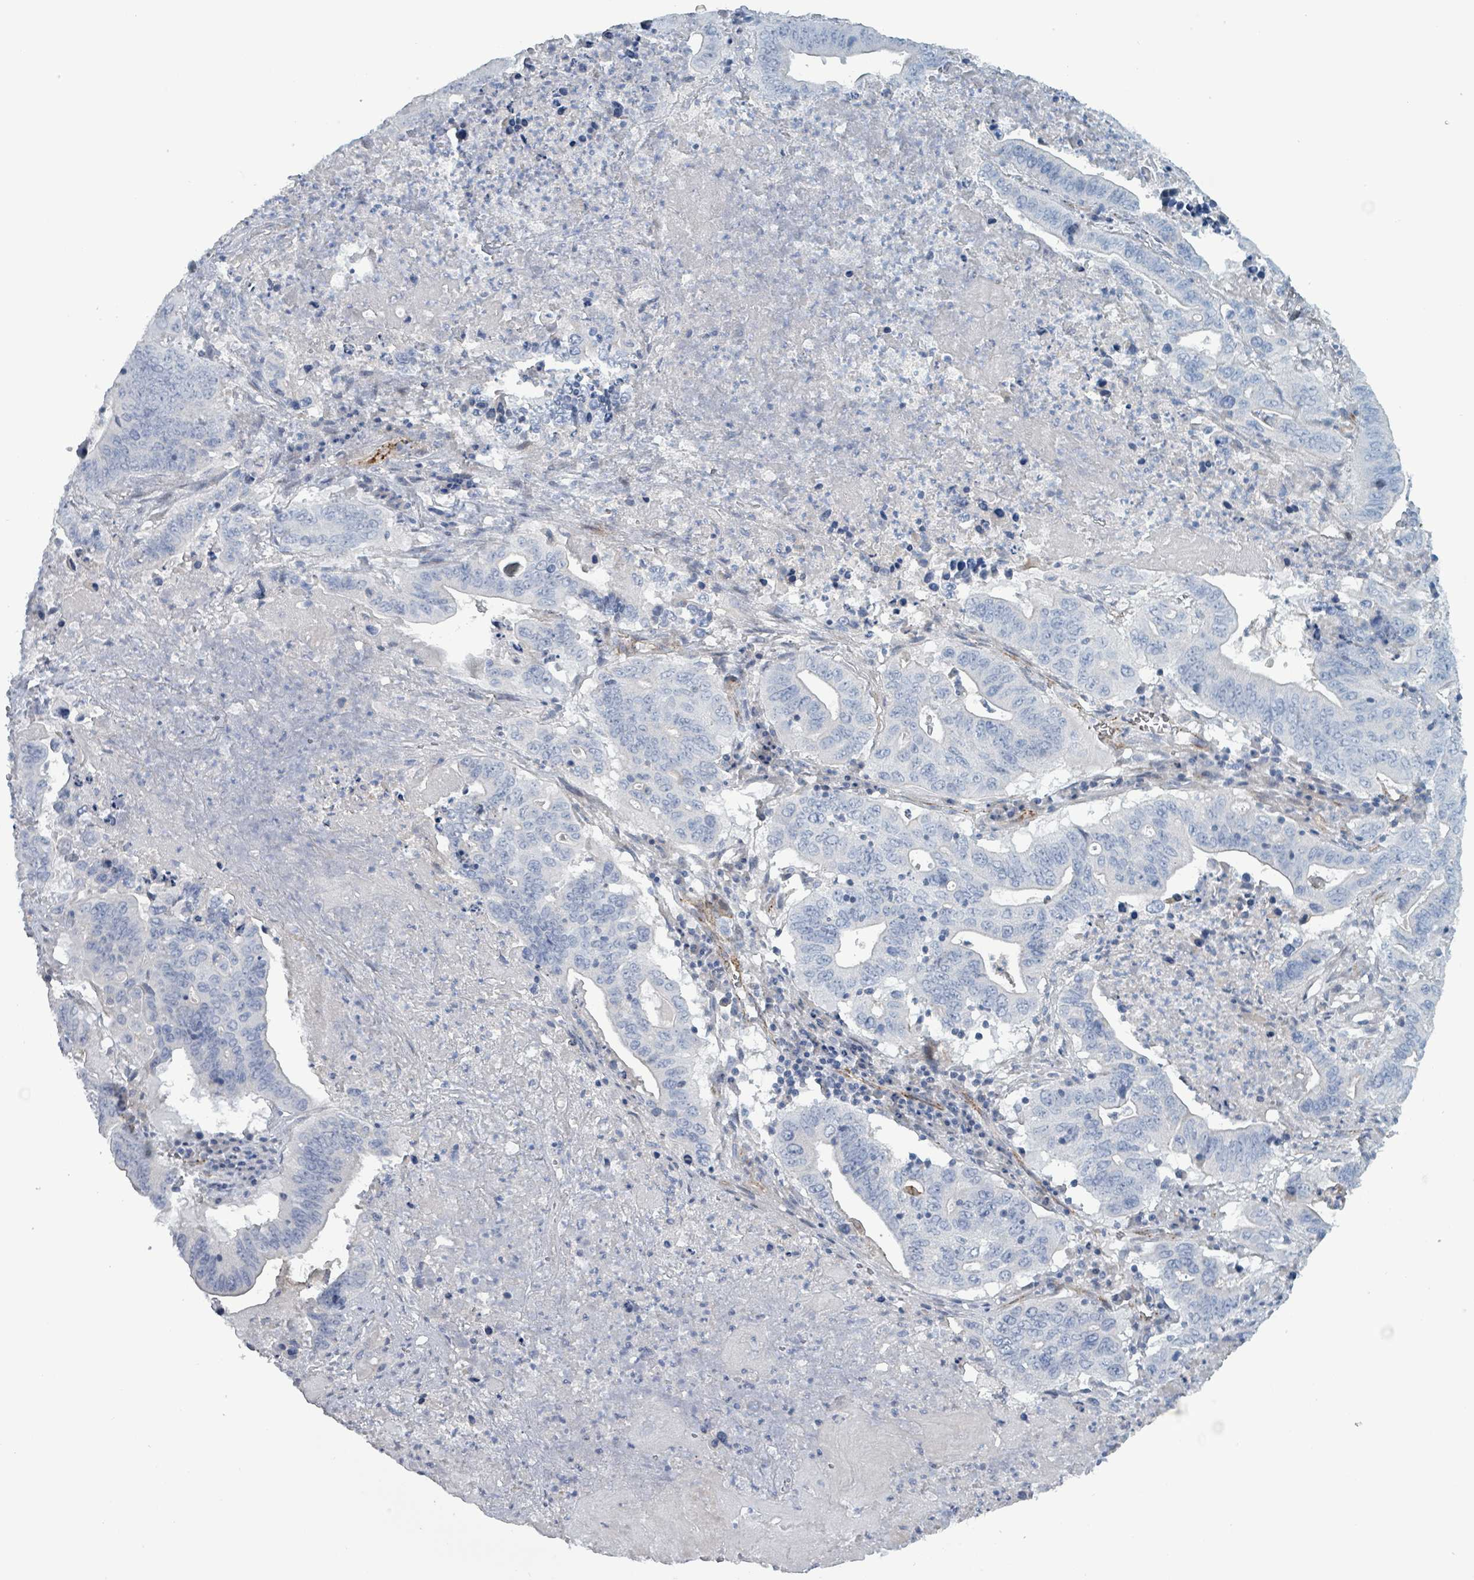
{"staining": {"intensity": "negative", "quantity": "none", "location": "none"}, "tissue": "lung cancer", "cell_type": "Tumor cells", "image_type": "cancer", "snomed": [{"axis": "morphology", "description": "Adenocarcinoma, NOS"}, {"axis": "topography", "description": "Lung"}], "caption": "Immunohistochemistry (IHC) histopathology image of lung cancer stained for a protein (brown), which reveals no expression in tumor cells.", "gene": "TAAR5", "patient": {"sex": "female", "age": 60}}